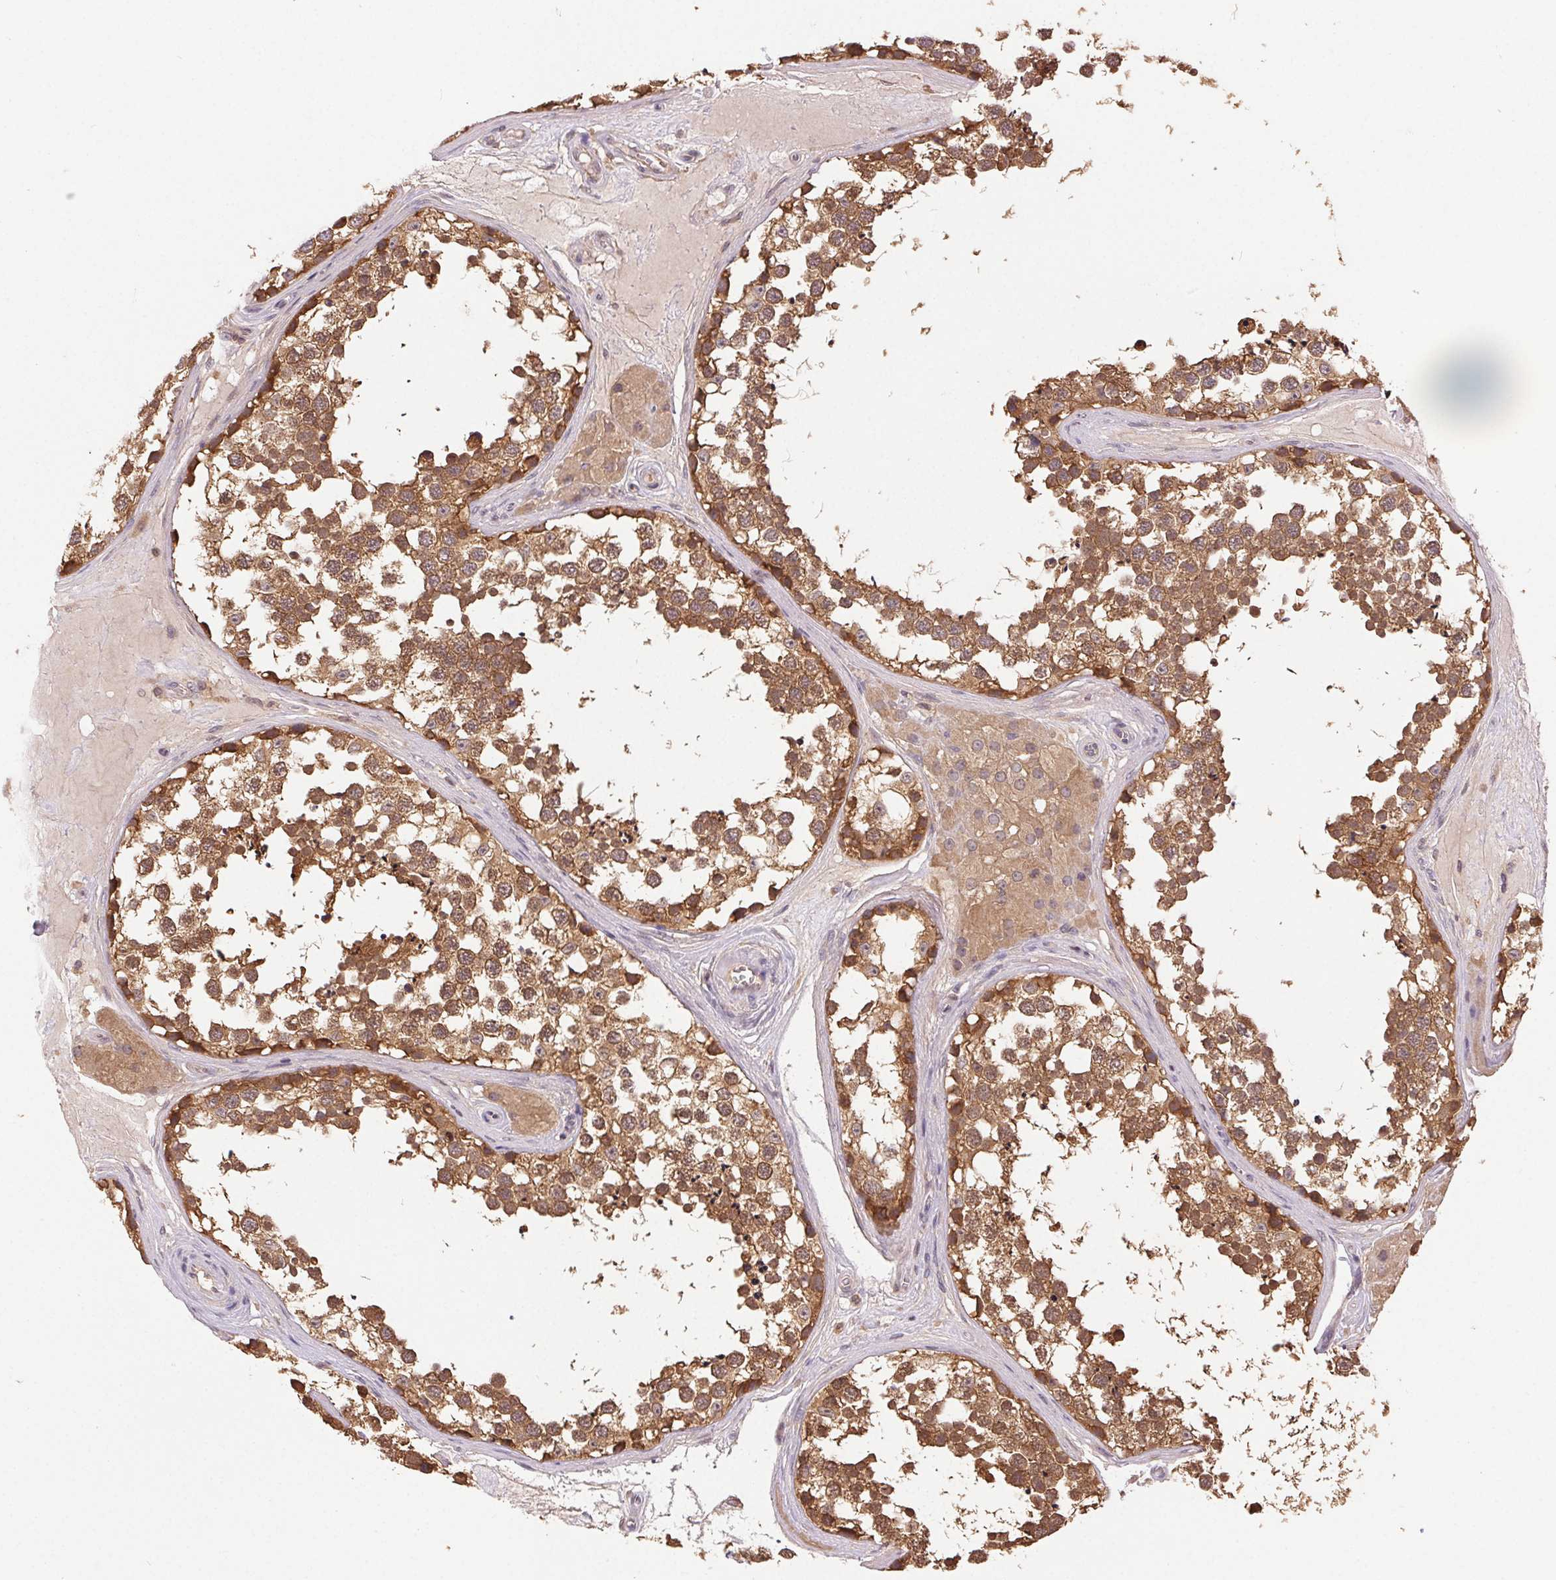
{"staining": {"intensity": "moderate", "quantity": ">75%", "location": "cytoplasmic/membranous"}, "tissue": "testis", "cell_type": "Cells in seminiferous ducts", "image_type": "normal", "snomed": [{"axis": "morphology", "description": "Normal tissue, NOS"}, {"axis": "morphology", "description": "Seminoma, NOS"}, {"axis": "topography", "description": "Testis"}], "caption": "Immunohistochemical staining of unremarkable testis shows moderate cytoplasmic/membranous protein expression in approximately >75% of cells in seminiferous ducts. Immunohistochemistry (ihc) stains the protein of interest in brown and the nuclei are stained blue.", "gene": "GDI1", "patient": {"sex": "male", "age": 65}}